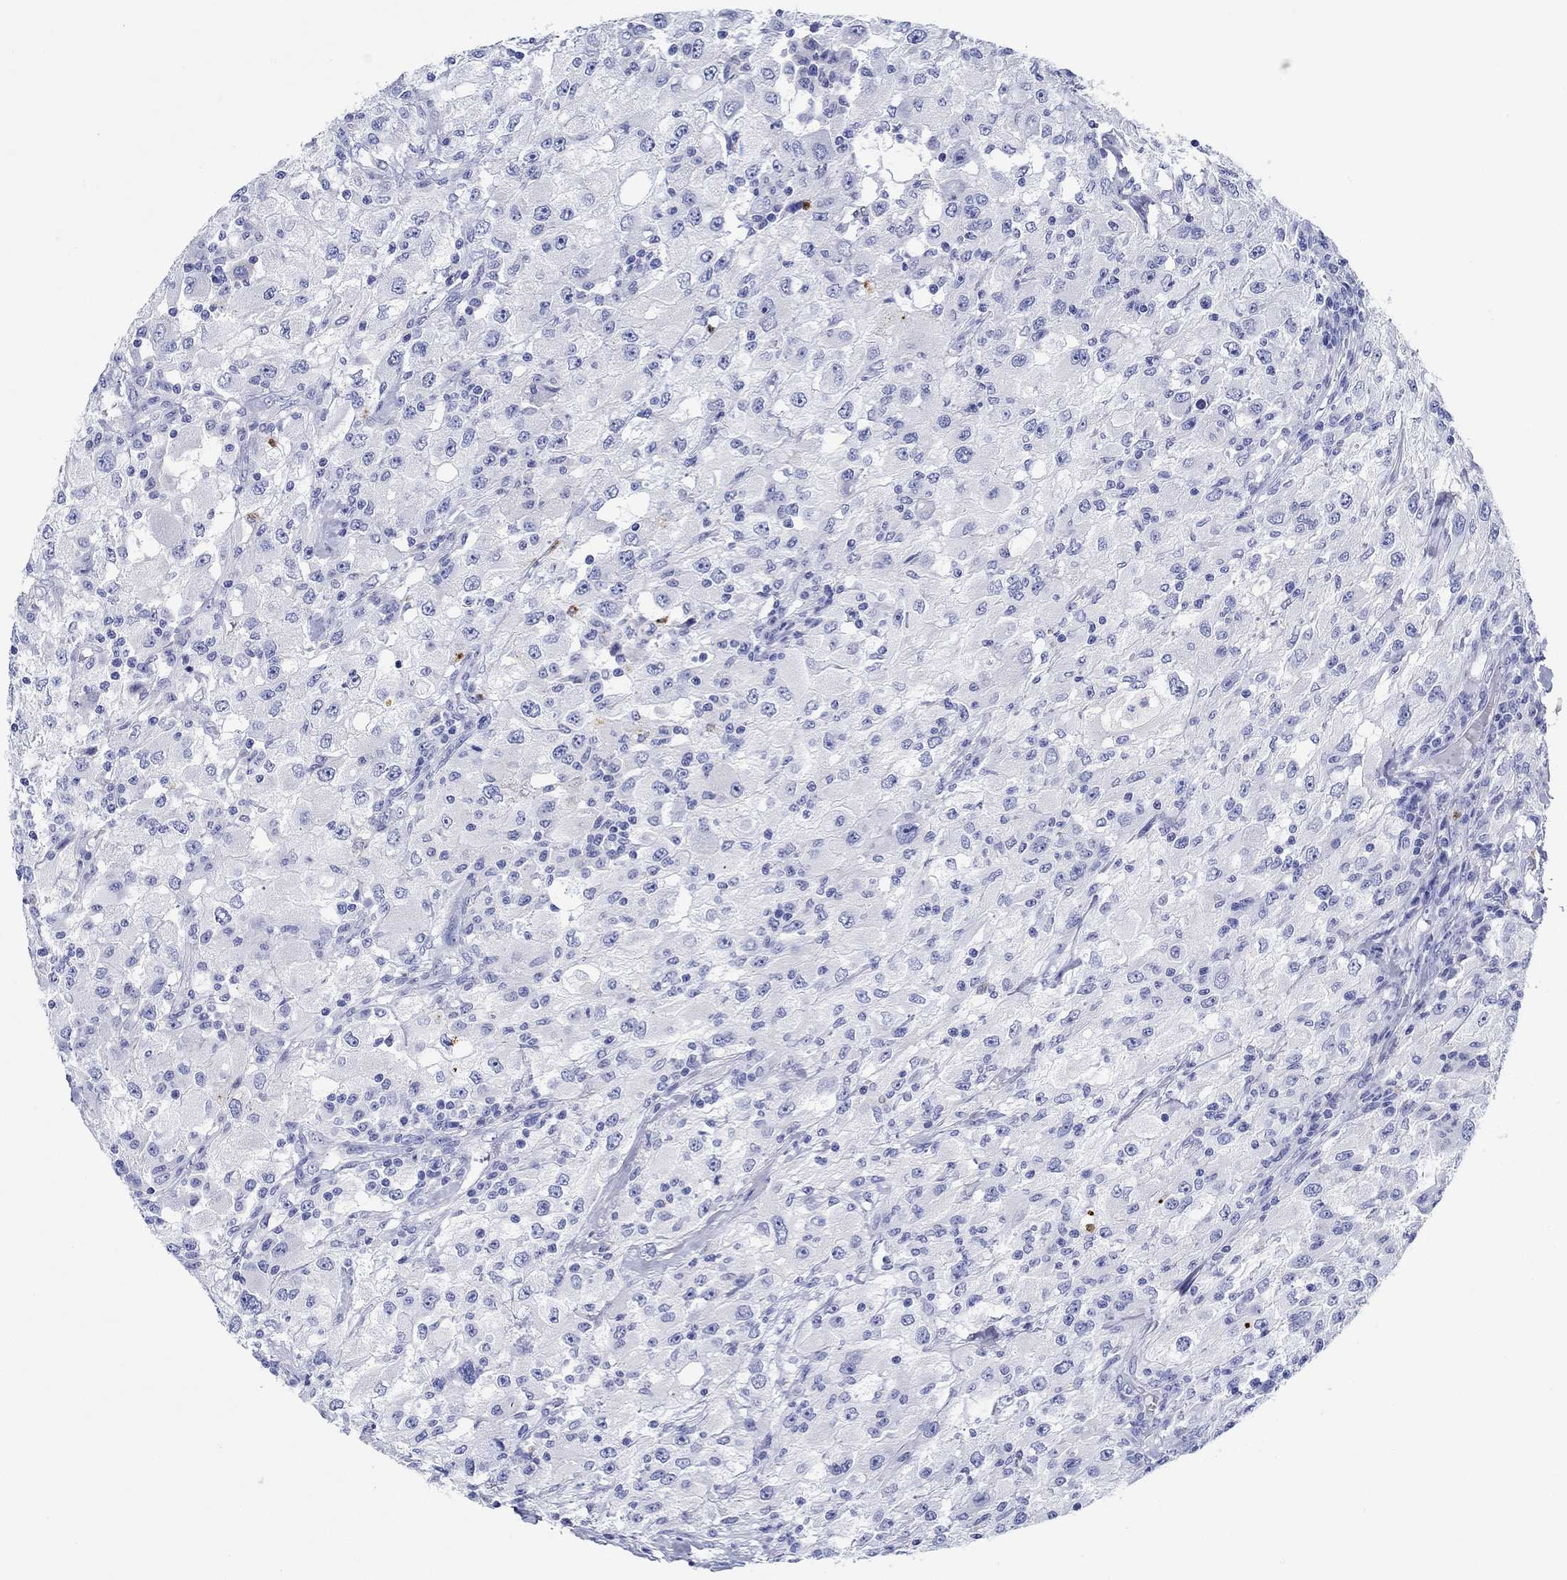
{"staining": {"intensity": "negative", "quantity": "none", "location": "none"}, "tissue": "renal cancer", "cell_type": "Tumor cells", "image_type": "cancer", "snomed": [{"axis": "morphology", "description": "Adenocarcinoma, NOS"}, {"axis": "topography", "description": "Kidney"}], "caption": "Adenocarcinoma (renal) was stained to show a protein in brown. There is no significant staining in tumor cells. Nuclei are stained in blue.", "gene": "EPX", "patient": {"sex": "female", "age": 67}}